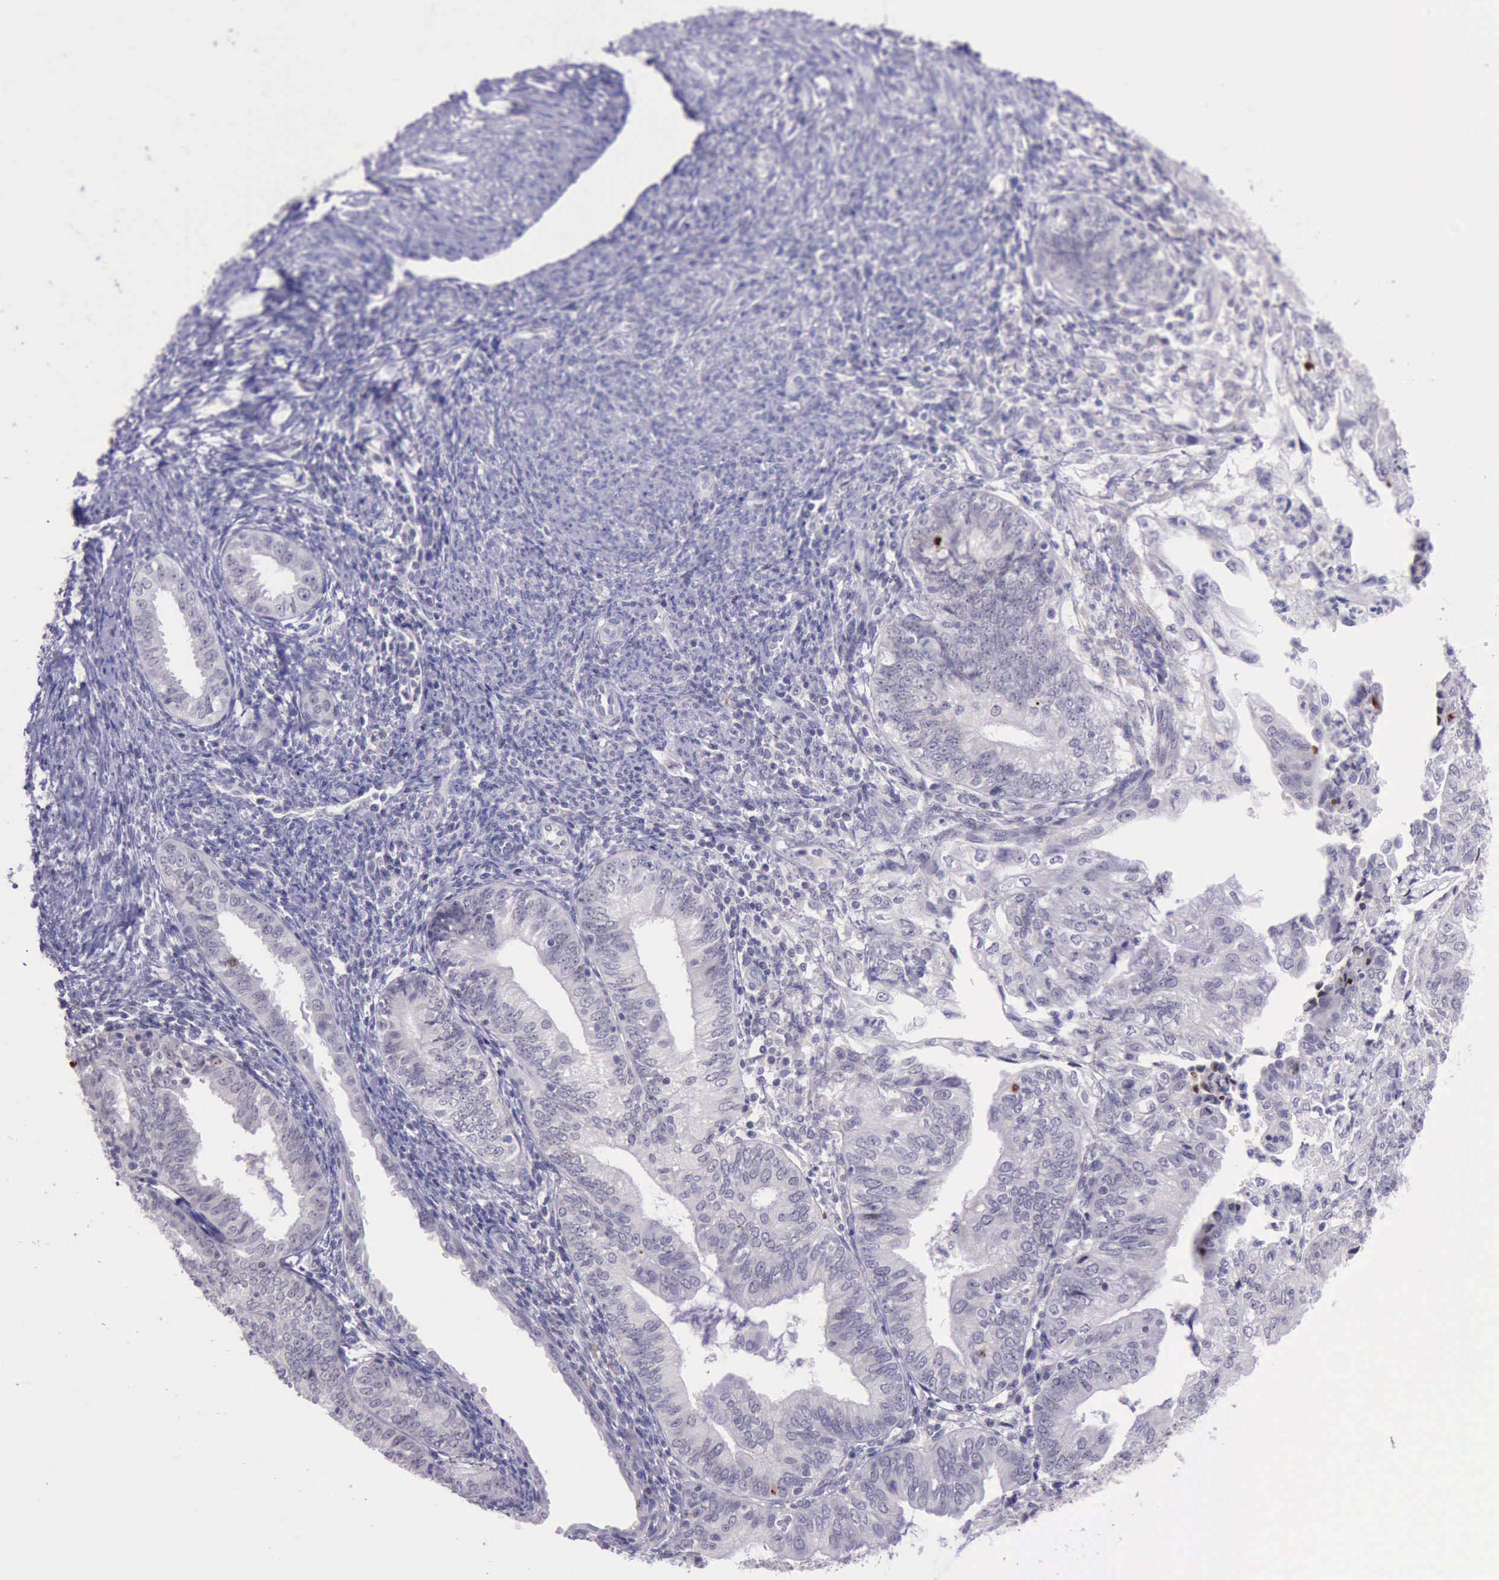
{"staining": {"intensity": "negative", "quantity": "none", "location": "none"}, "tissue": "endometrial cancer", "cell_type": "Tumor cells", "image_type": "cancer", "snomed": [{"axis": "morphology", "description": "Adenocarcinoma, NOS"}, {"axis": "topography", "description": "Endometrium"}], "caption": "This is an immunohistochemistry (IHC) photomicrograph of human adenocarcinoma (endometrial). There is no positivity in tumor cells.", "gene": "PARP1", "patient": {"sex": "female", "age": 55}}